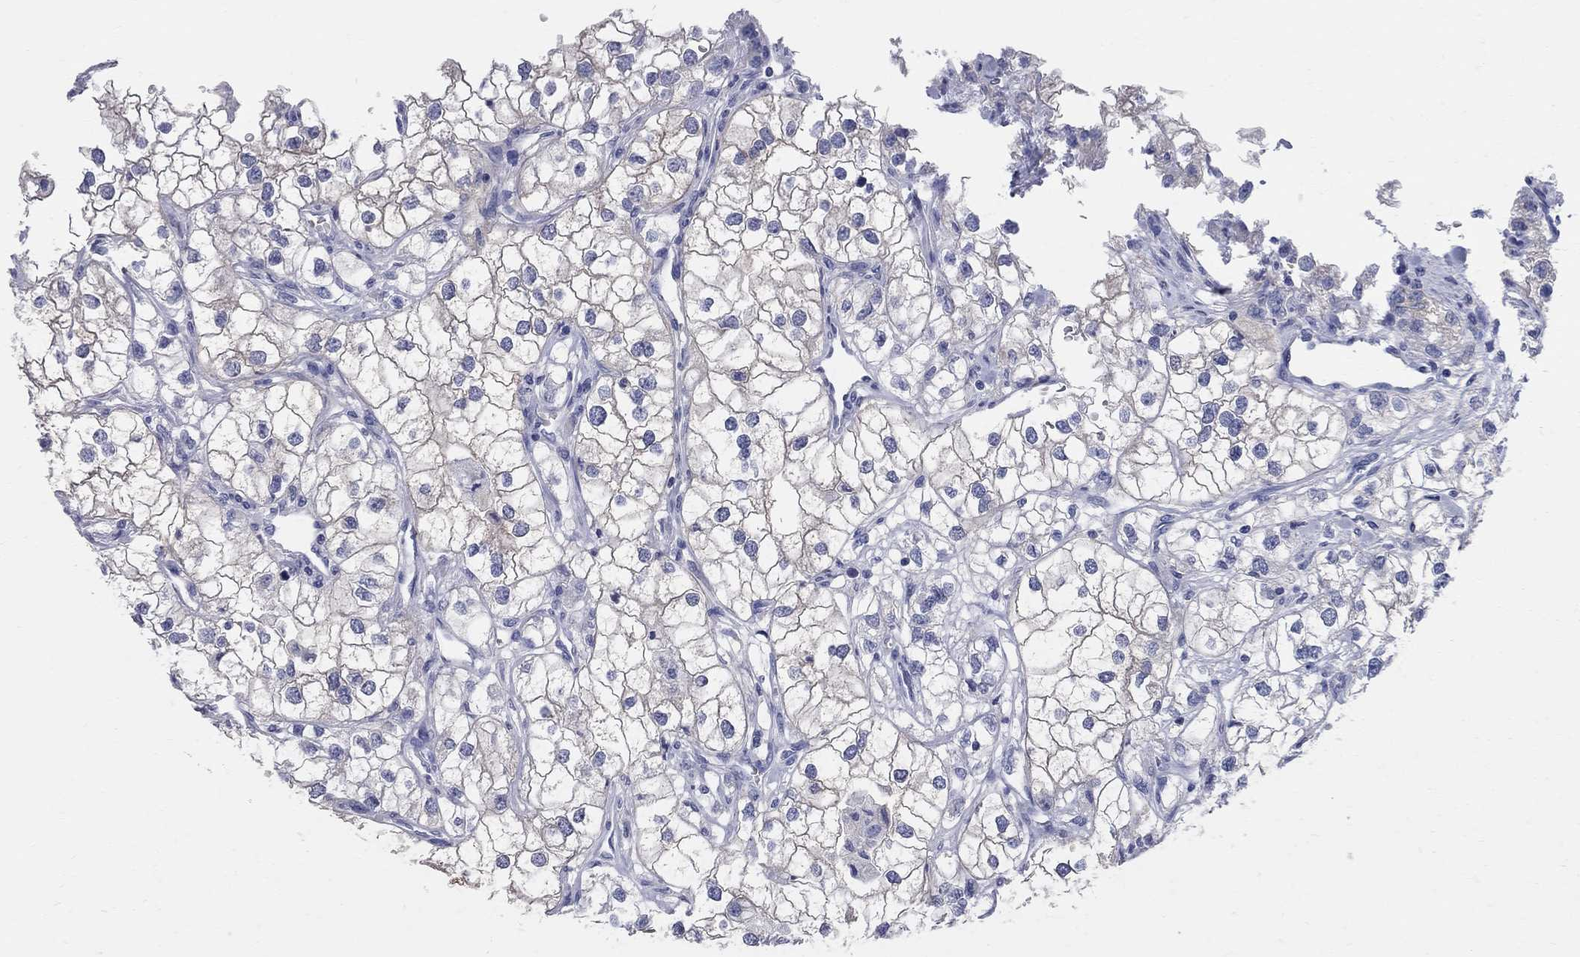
{"staining": {"intensity": "negative", "quantity": "none", "location": "none"}, "tissue": "renal cancer", "cell_type": "Tumor cells", "image_type": "cancer", "snomed": [{"axis": "morphology", "description": "Adenocarcinoma, NOS"}, {"axis": "topography", "description": "Kidney"}], "caption": "High power microscopy image of an immunohistochemistry image of renal cancer, revealing no significant positivity in tumor cells.", "gene": "AOX1", "patient": {"sex": "male", "age": 59}}